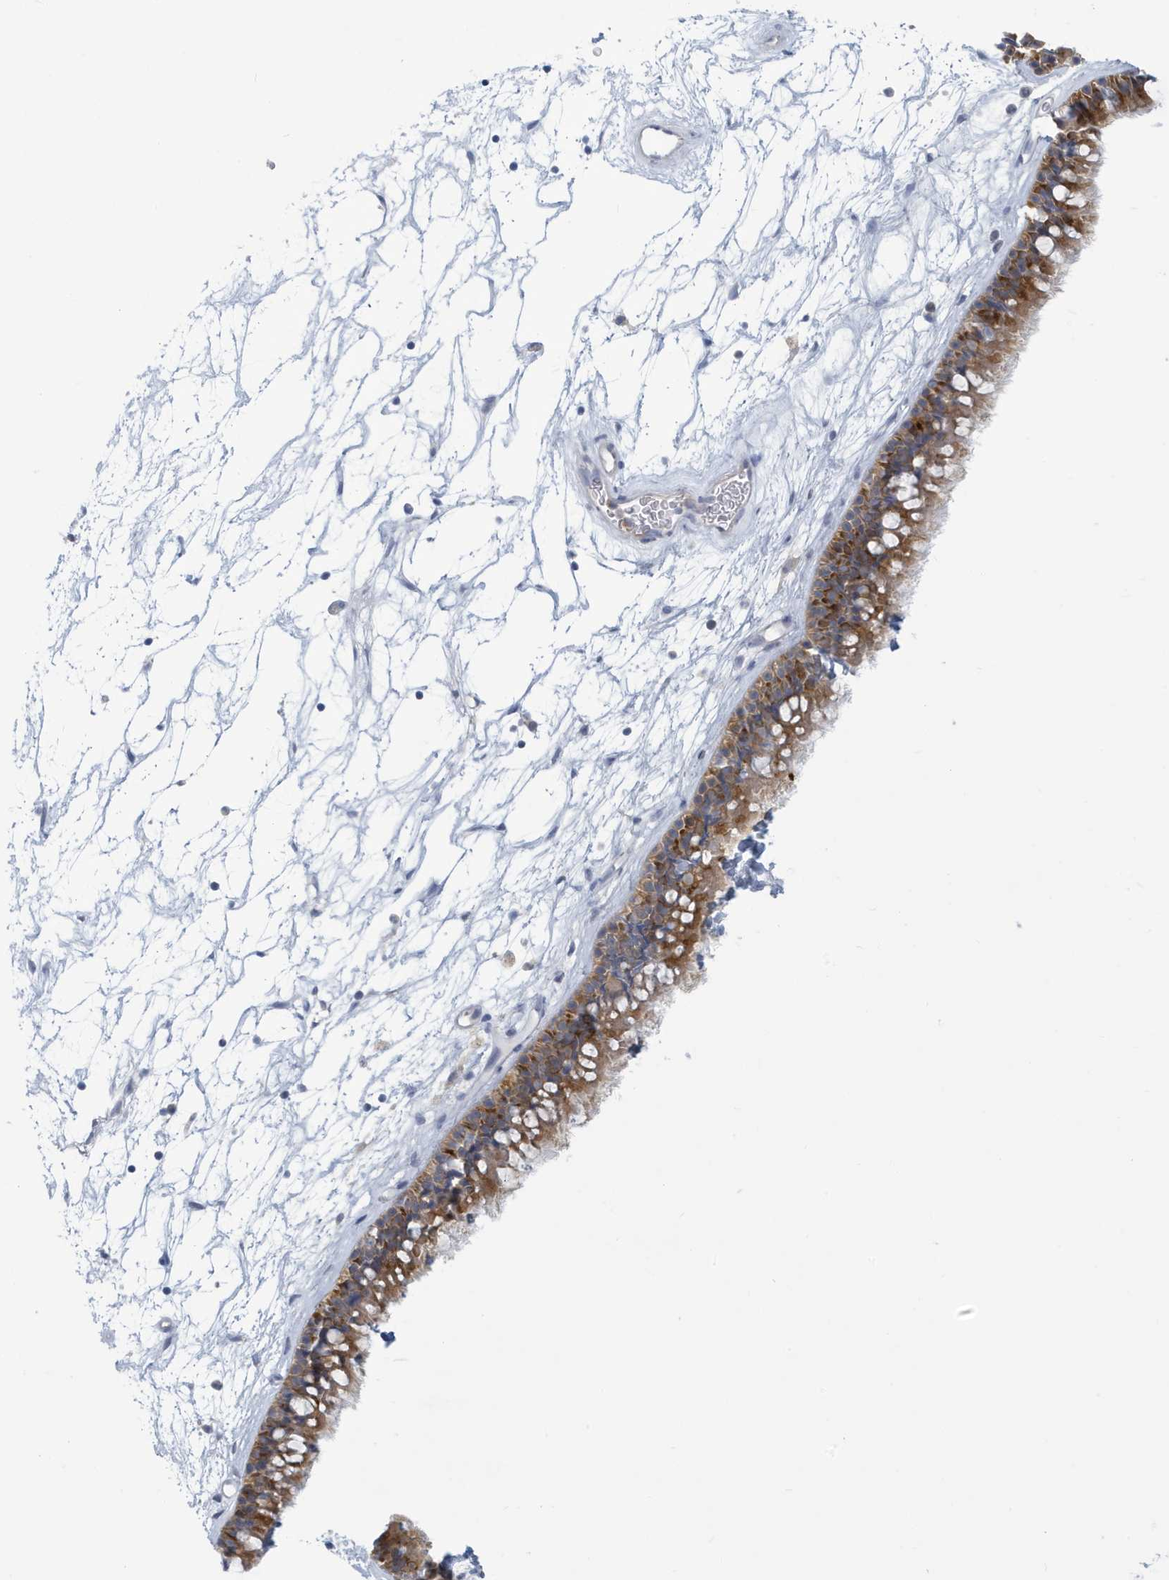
{"staining": {"intensity": "moderate", "quantity": ">75%", "location": "cytoplasmic/membranous"}, "tissue": "nasopharynx", "cell_type": "Respiratory epithelial cells", "image_type": "normal", "snomed": [{"axis": "morphology", "description": "Normal tissue, NOS"}, {"axis": "topography", "description": "Nasopharynx"}], "caption": "Immunohistochemical staining of benign human nasopharynx demonstrates >75% levels of moderate cytoplasmic/membranous protein expression in about >75% of respiratory epithelial cells.", "gene": "VTA1", "patient": {"sex": "male", "age": 64}}